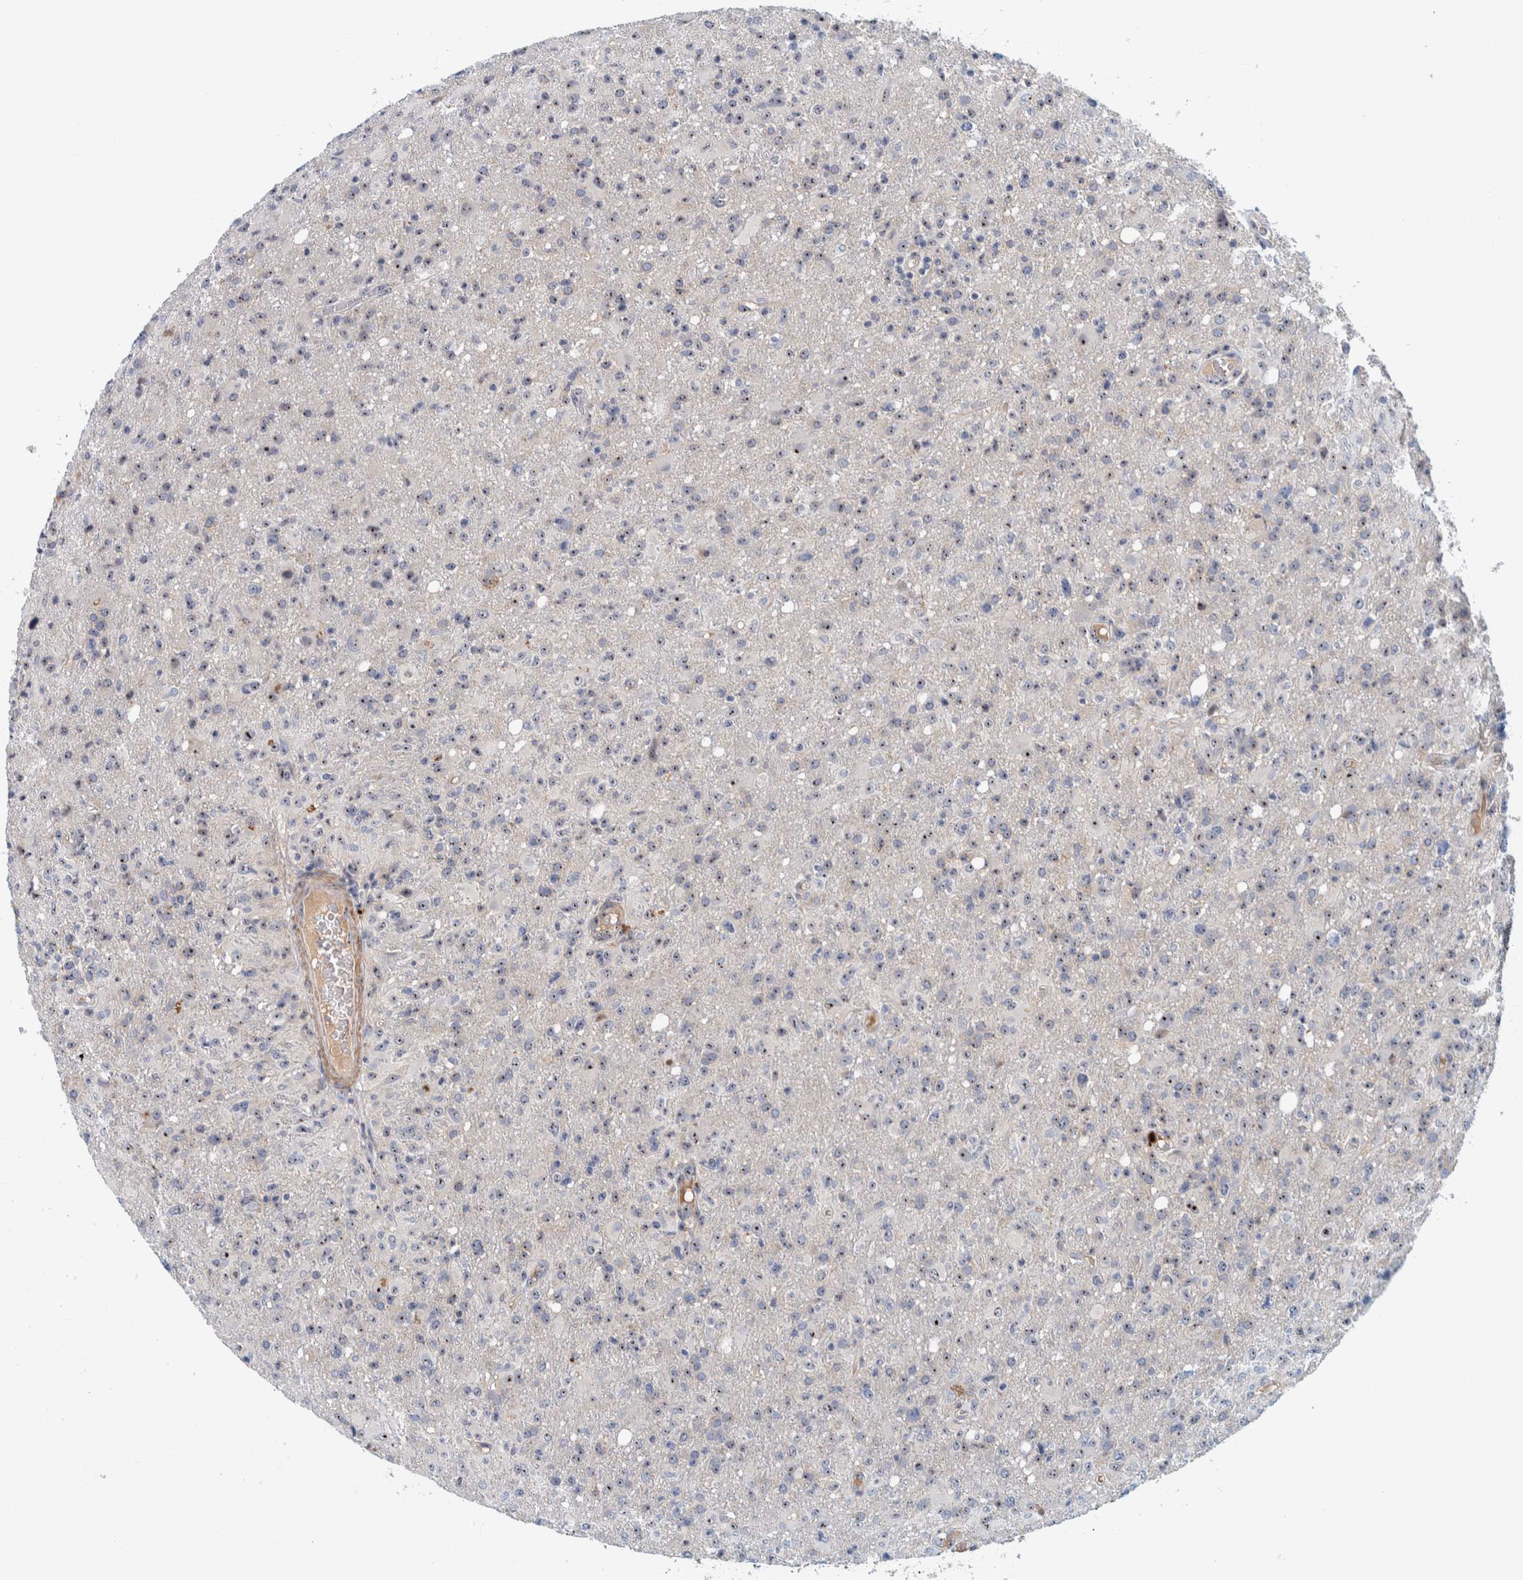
{"staining": {"intensity": "moderate", "quantity": ">75%", "location": "nuclear"}, "tissue": "glioma", "cell_type": "Tumor cells", "image_type": "cancer", "snomed": [{"axis": "morphology", "description": "Glioma, malignant, High grade"}, {"axis": "topography", "description": "Brain"}], "caption": "Malignant glioma (high-grade) stained for a protein demonstrates moderate nuclear positivity in tumor cells.", "gene": "NOL11", "patient": {"sex": "female", "age": 57}}